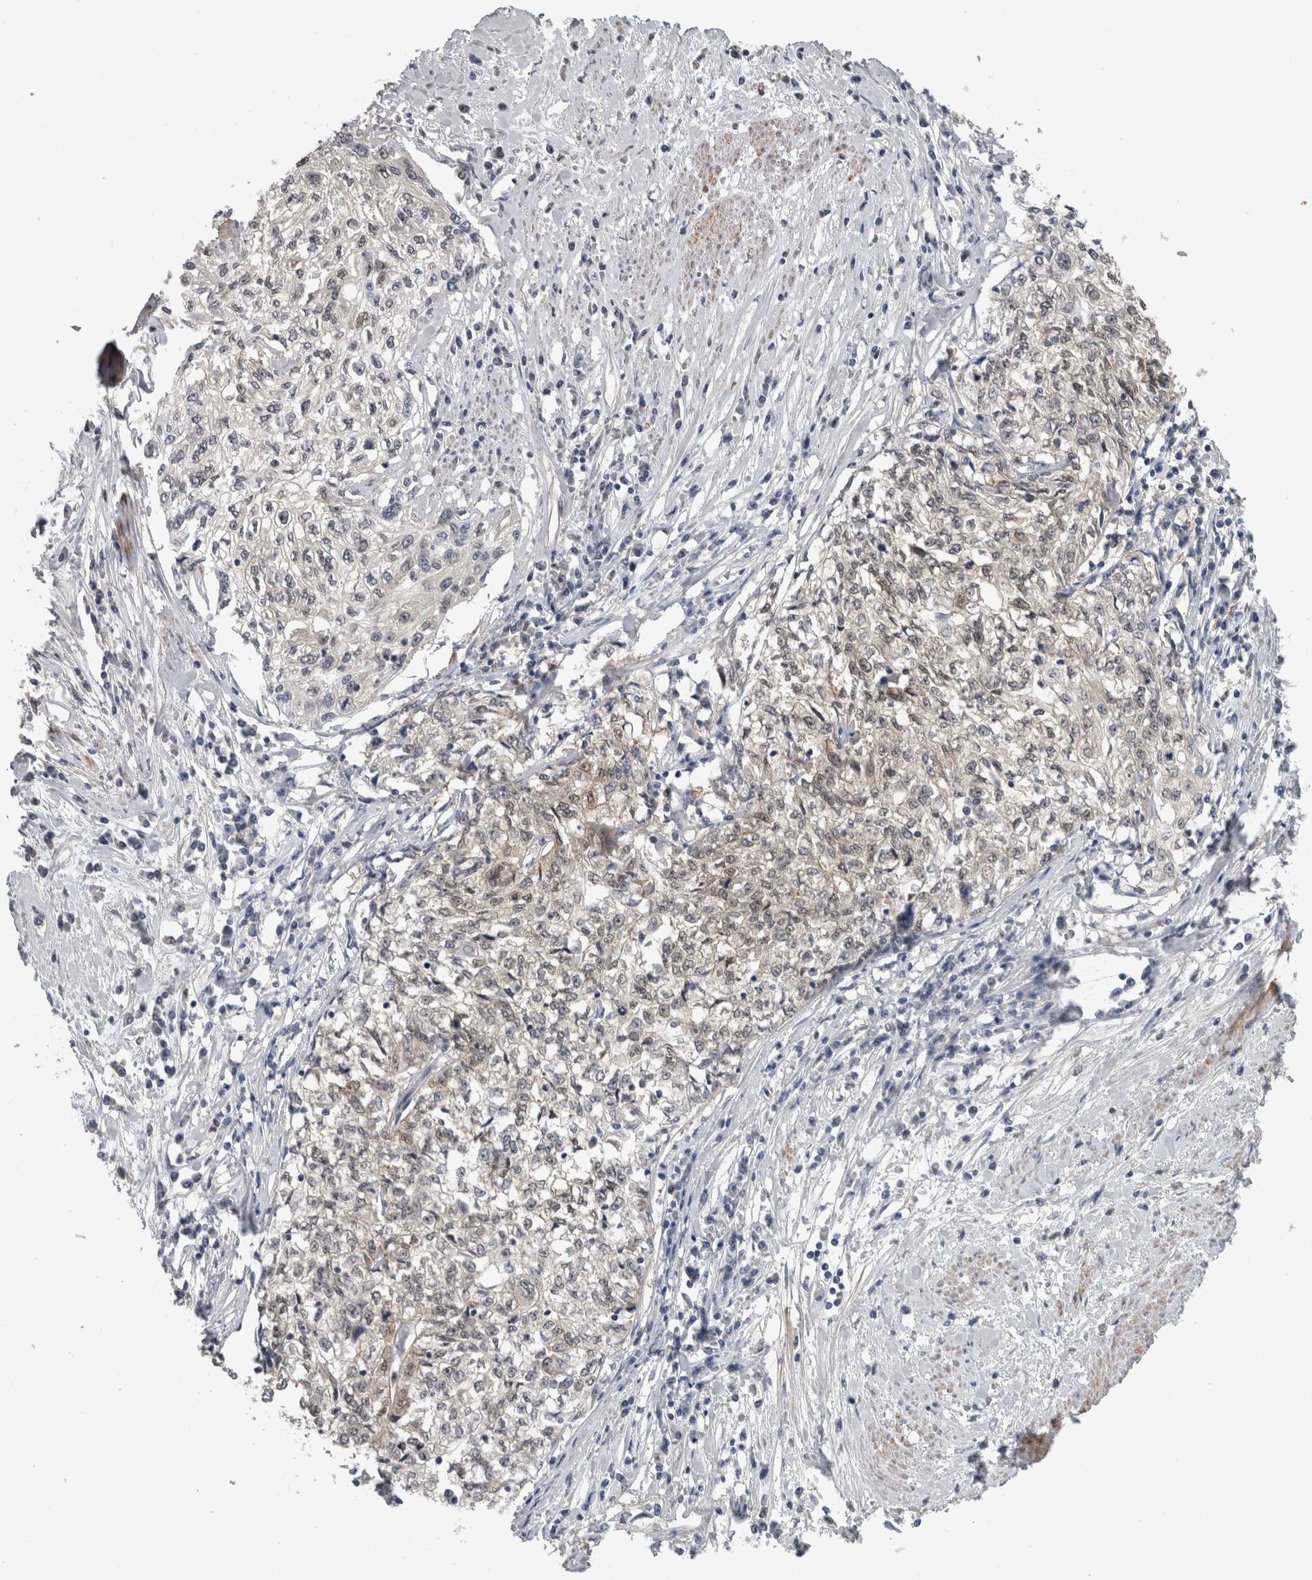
{"staining": {"intensity": "weak", "quantity": "<25%", "location": "nuclear"}, "tissue": "cervical cancer", "cell_type": "Tumor cells", "image_type": "cancer", "snomed": [{"axis": "morphology", "description": "Squamous cell carcinoma, NOS"}, {"axis": "topography", "description": "Cervix"}], "caption": "DAB (3,3'-diaminobenzidine) immunohistochemical staining of human cervical cancer (squamous cell carcinoma) reveals no significant positivity in tumor cells.", "gene": "NAPRT", "patient": {"sex": "female", "age": 57}}